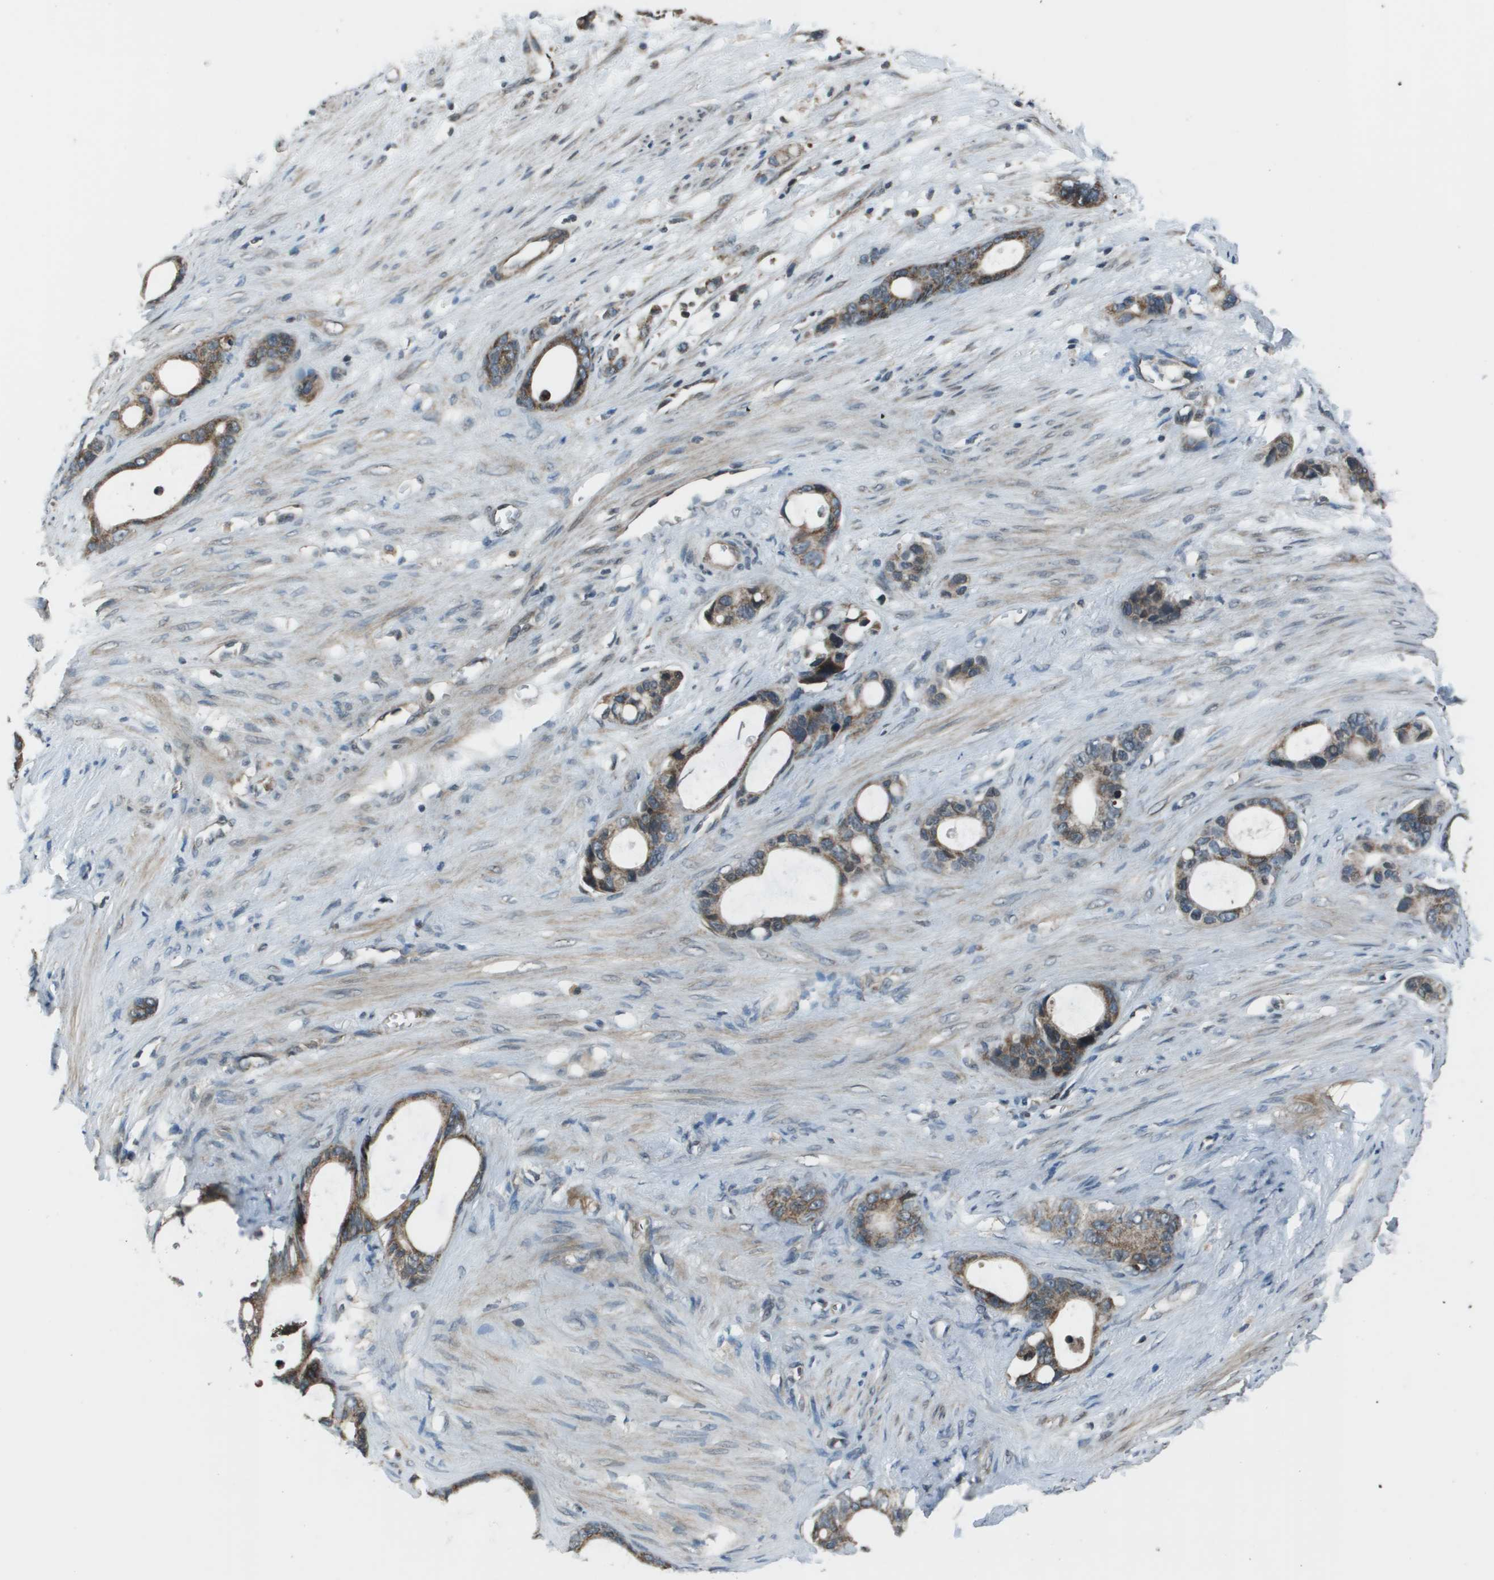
{"staining": {"intensity": "moderate", "quantity": ">75%", "location": "cytoplasmic/membranous"}, "tissue": "stomach cancer", "cell_type": "Tumor cells", "image_type": "cancer", "snomed": [{"axis": "morphology", "description": "Adenocarcinoma, NOS"}, {"axis": "topography", "description": "Stomach"}], "caption": "Immunohistochemistry of human adenocarcinoma (stomach) shows medium levels of moderate cytoplasmic/membranous positivity in approximately >75% of tumor cells. (Stains: DAB in brown, nuclei in blue, Microscopy: brightfield microscopy at high magnification).", "gene": "PPFIA1", "patient": {"sex": "female", "age": 75}}